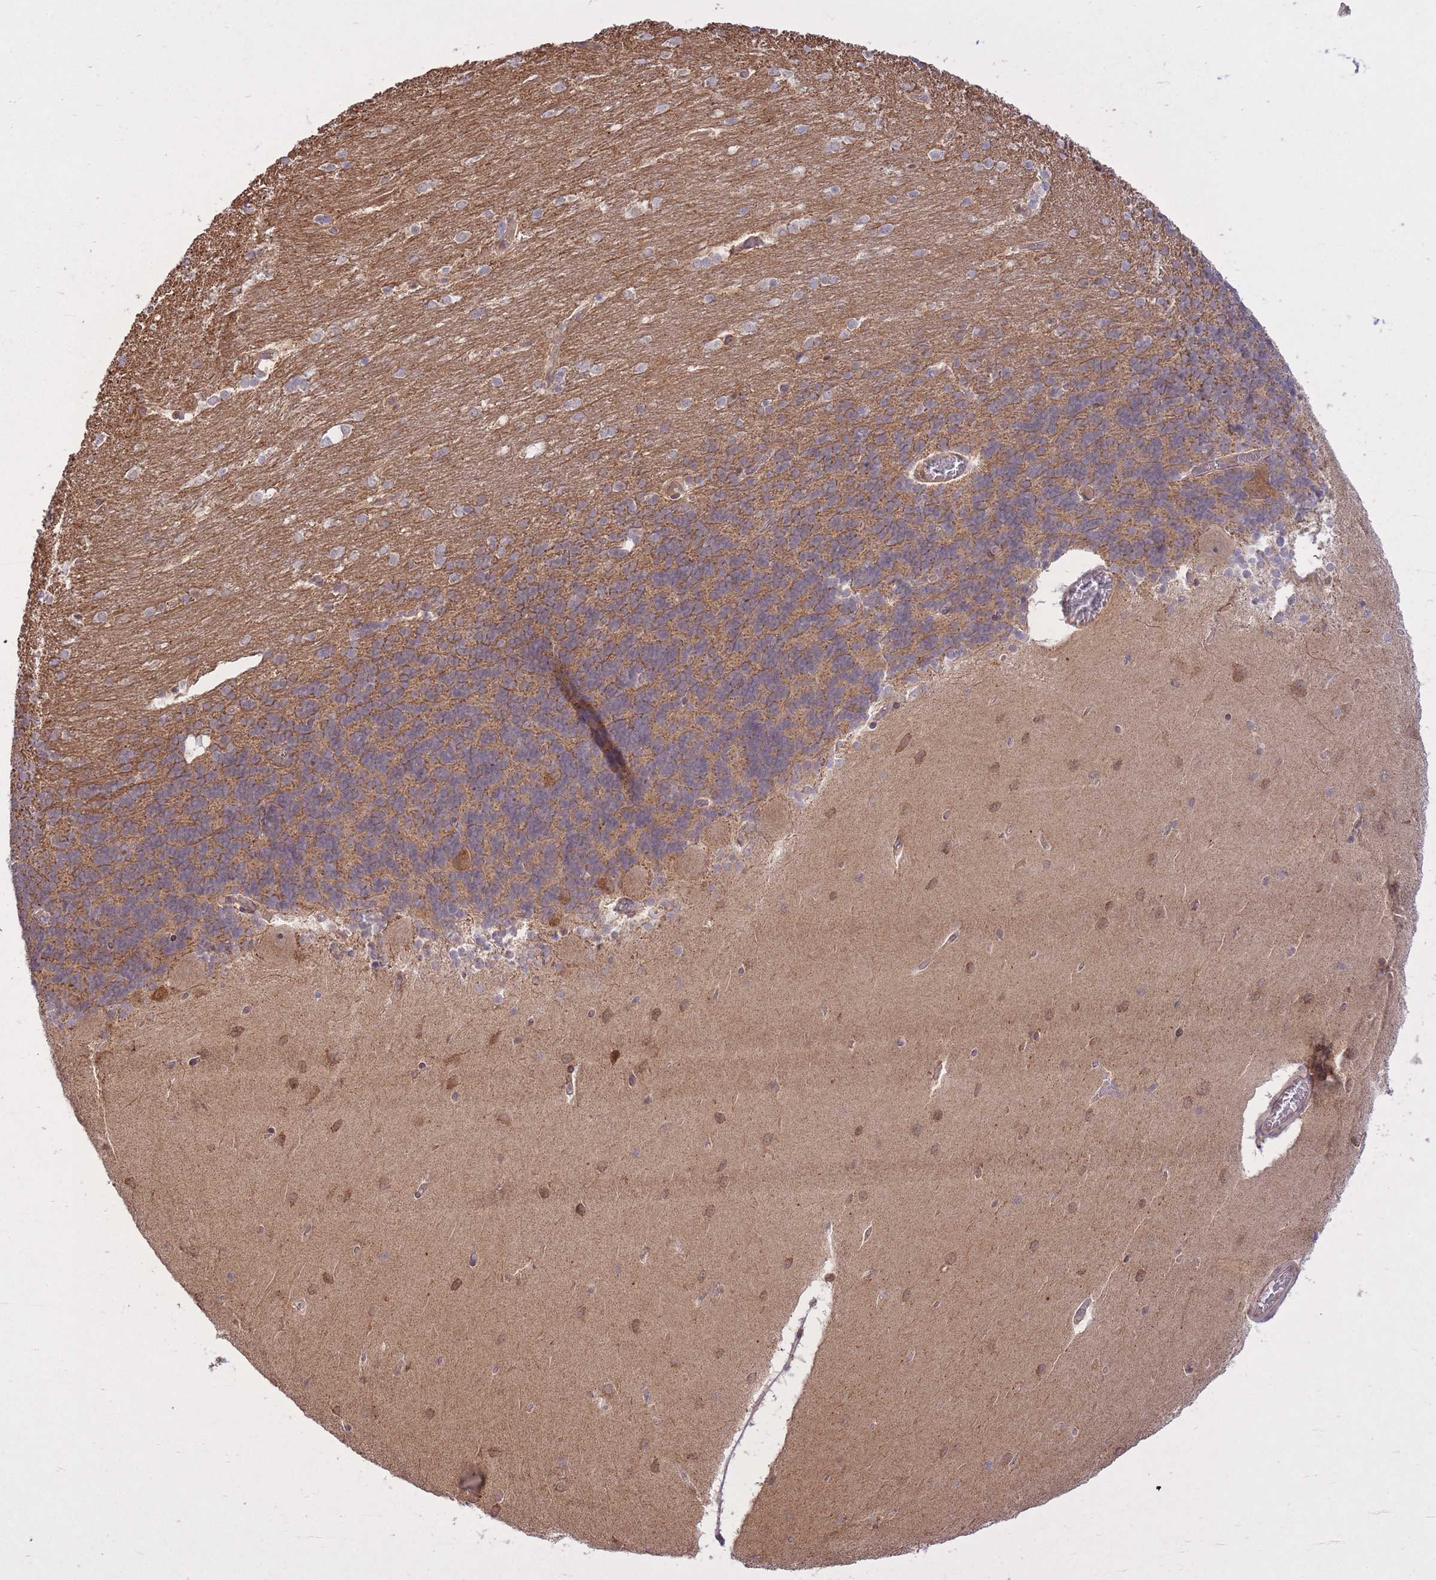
{"staining": {"intensity": "moderate", "quantity": "25%-75%", "location": "cytoplasmic/membranous"}, "tissue": "cerebellum", "cell_type": "Cells in granular layer", "image_type": "normal", "snomed": [{"axis": "morphology", "description": "Normal tissue, NOS"}, {"axis": "topography", "description": "Cerebellum"}], "caption": "Cerebellum stained with IHC demonstrates moderate cytoplasmic/membranous staining in approximately 25%-75% of cells in granular layer. The staining is performed using DAB (3,3'-diaminobenzidine) brown chromogen to label protein expression. The nuclei are counter-stained blue using hematoxylin.", "gene": "ZNF391", "patient": {"sex": "female", "age": 54}}